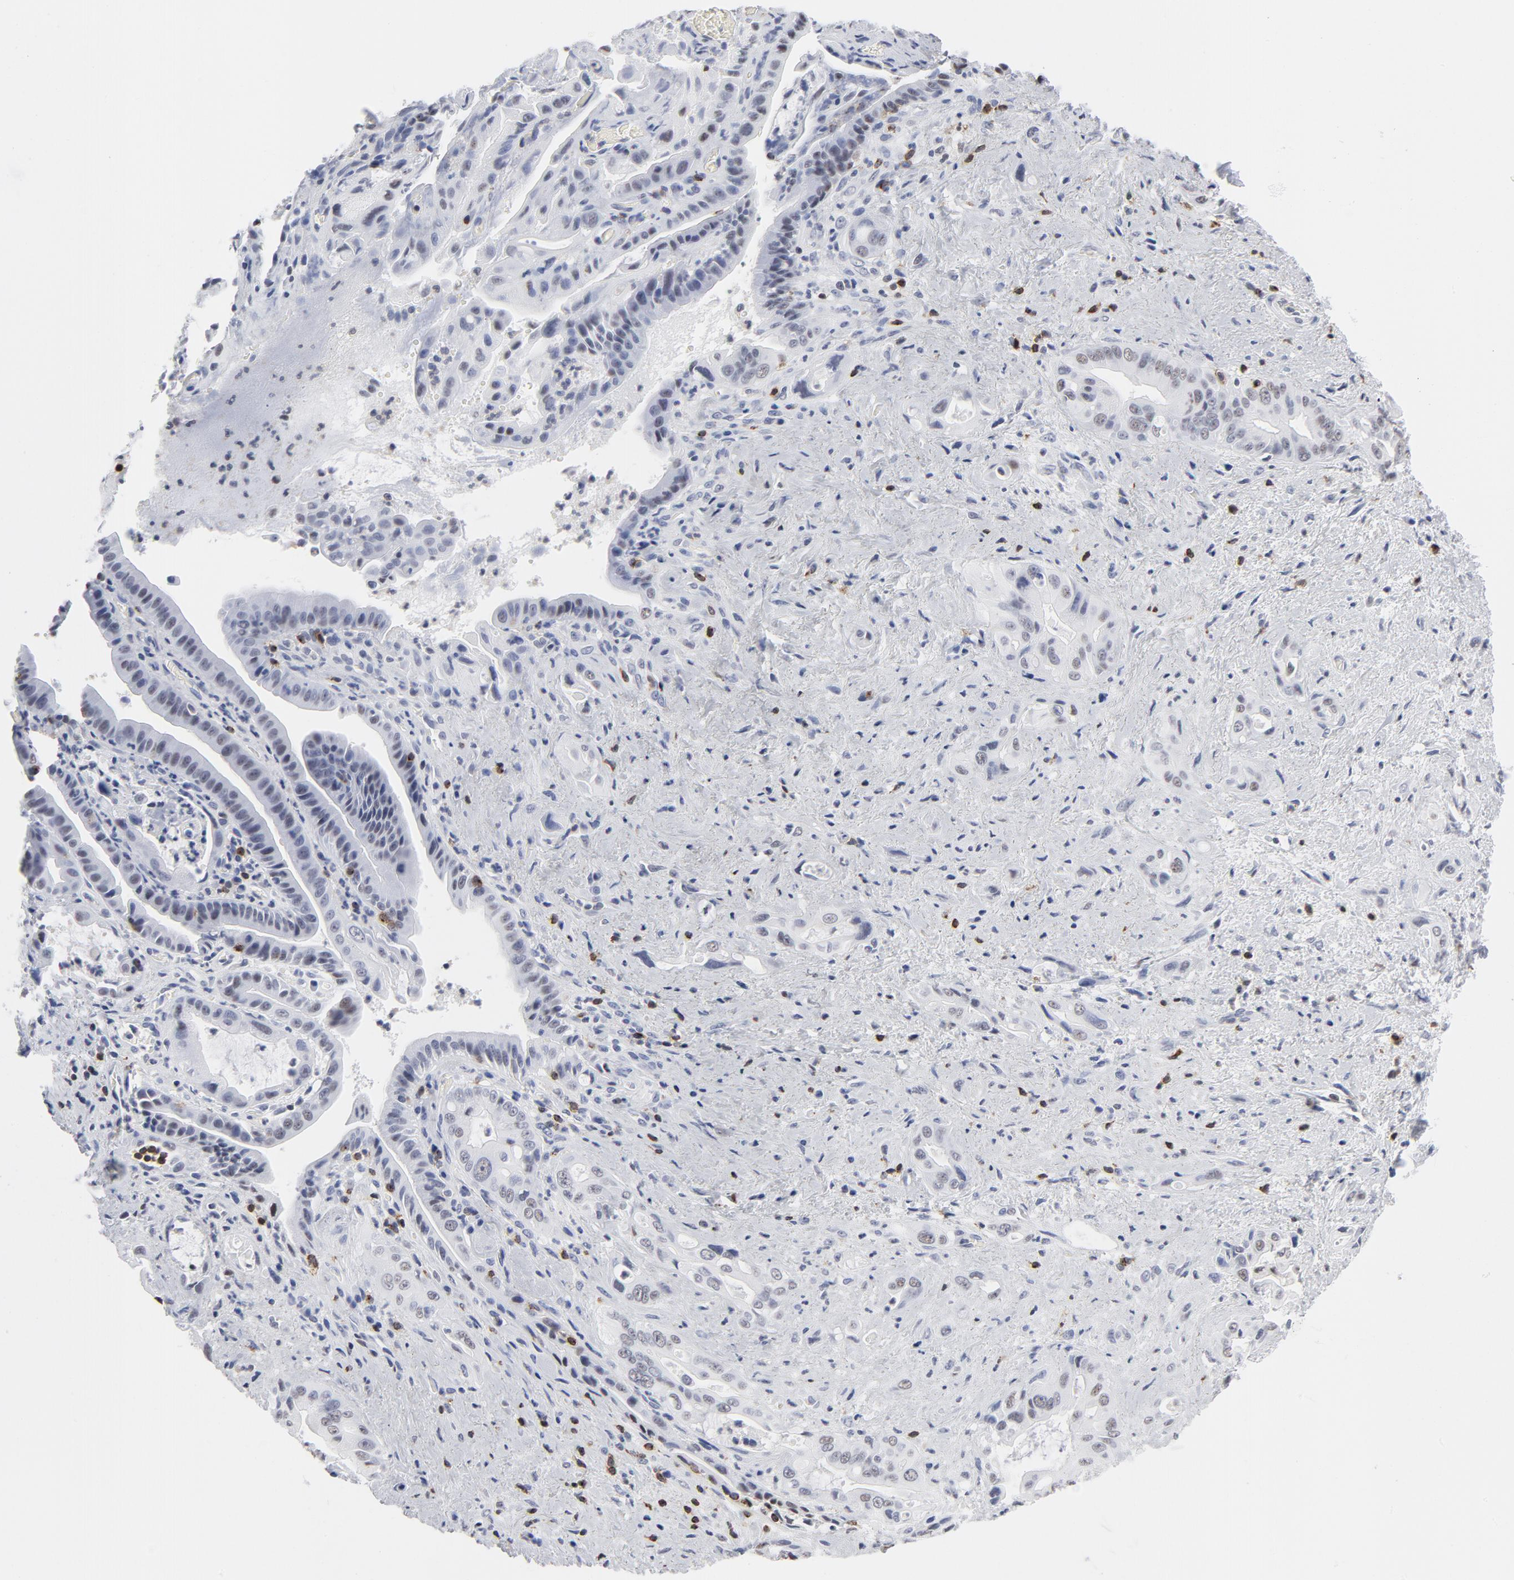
{"staining": {"intensity": "weak", "quantity": "<25%", "location": "nuclear"}, "tissue": "pancreatic cancer", "cell_type": "Tumor cells", "image_type": "cancer", "snomed": [{"axis": "morphology", "description": "Adenocarcinoma, NOS"}, {"axis": "topography", "description": "Pancreas"}], "caption": "The IHC image has no significant expression in tumor cells of pancreatic cancer tissue.", "gene": "CD2", "patient": {"sex": "male", "age": 77}}